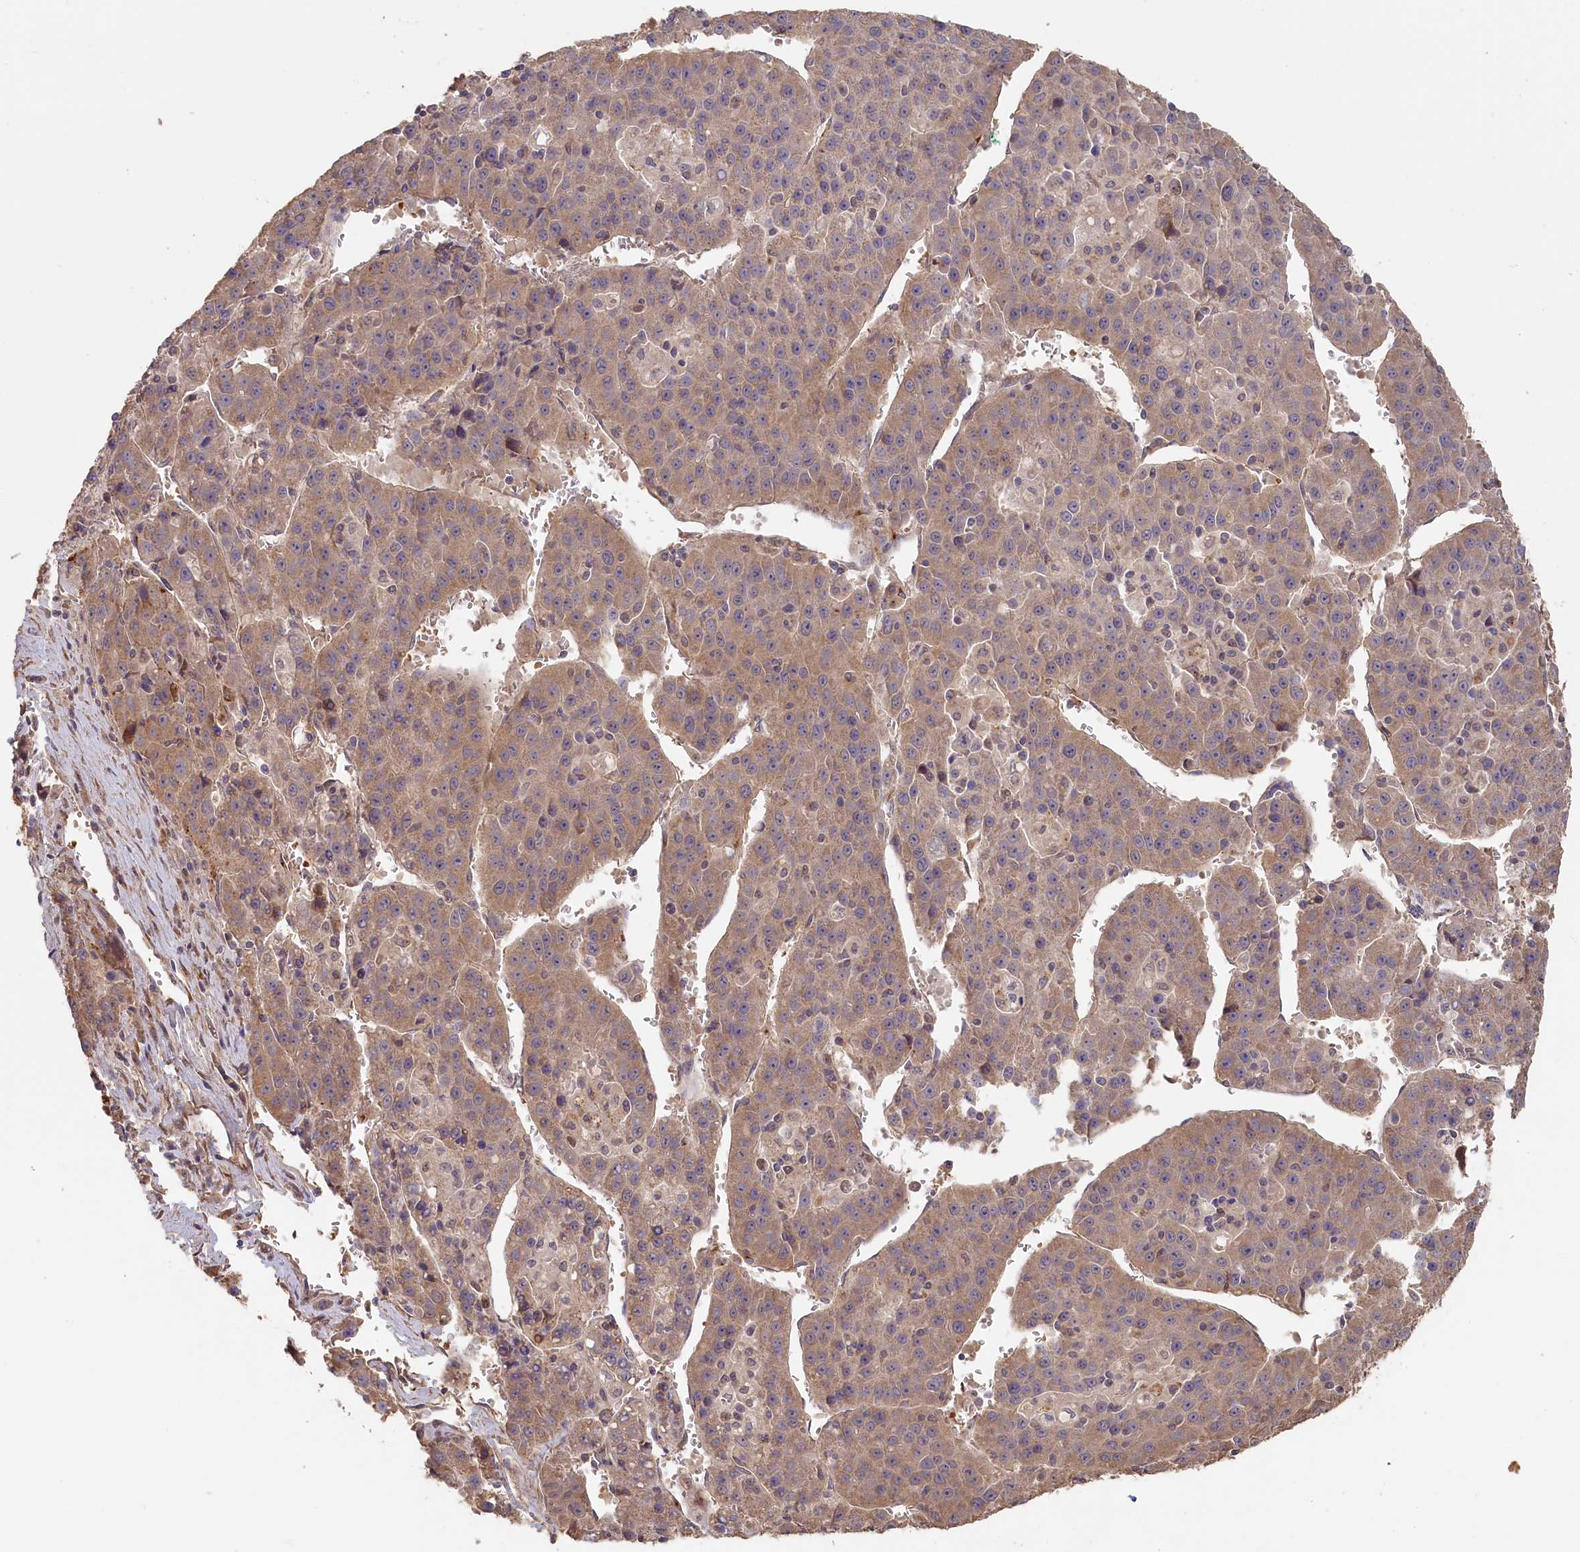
{"staining": {"intensity": "weak", "quantity": ">75%", "location": "cytoplasmic/membranous"}, "tissue": "liver cancer", "cell_type": "Tumor cells", "image_type": "cancer", "snomed": [{"axis": "morphology", "description": "Carcinoma, Hepatocellular, NOS"}, {"axis": "topography", "description": "Liver"}], "caption": "Liver cancer (hepatocellular carcinoma) stained for a protein (brown) displays weak cytoplasmic/membranous positive positivity in approximately >75% of tumor cells.", "gene": "STX16", "patient": {"sex": "female", "age": 53}}